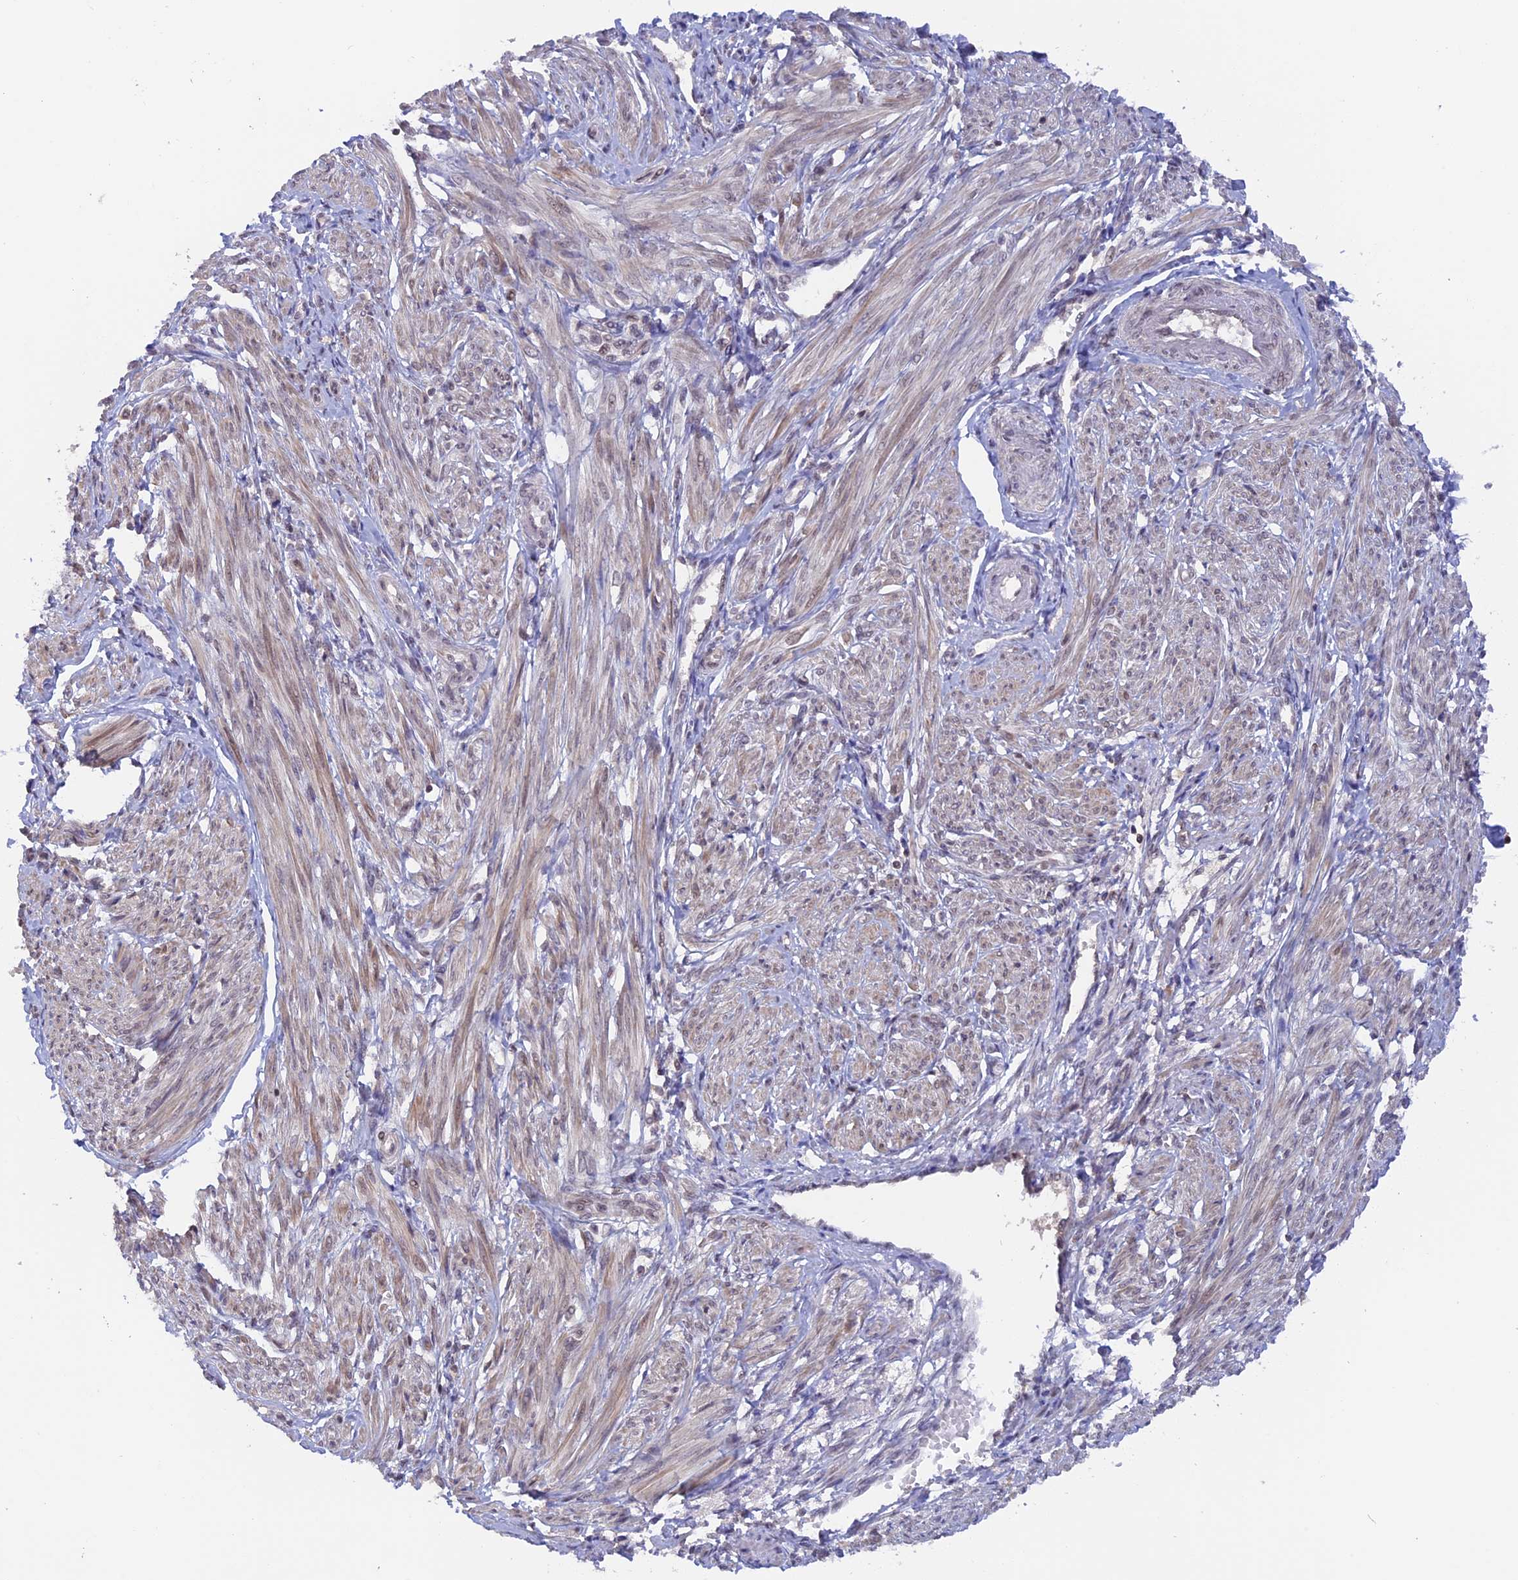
{"staining": {"intensity": "weak", "quantity": "25%-75%", "location": "cytoplasmic/membranous,nuclear"}, "tissue": "smooth muscle", "cell_type": "Smooth muscle cells", "image_type": "normal", "snomed": [{"axis": "morphology", "description": "Normal tissue, NOS"}, {"axis": "topography", "description": "Smooth muscle"}], "caption": "A histopathology image showing weak cytoplasmic/membranous,nuclear positivity in approximately 25%-75% of smooth muscle cells in benign smooth muscle, as visualized by brown immunohistochemical staining.", "gene": "RFC5", "patient": {"sex": "female", "age": 39}}